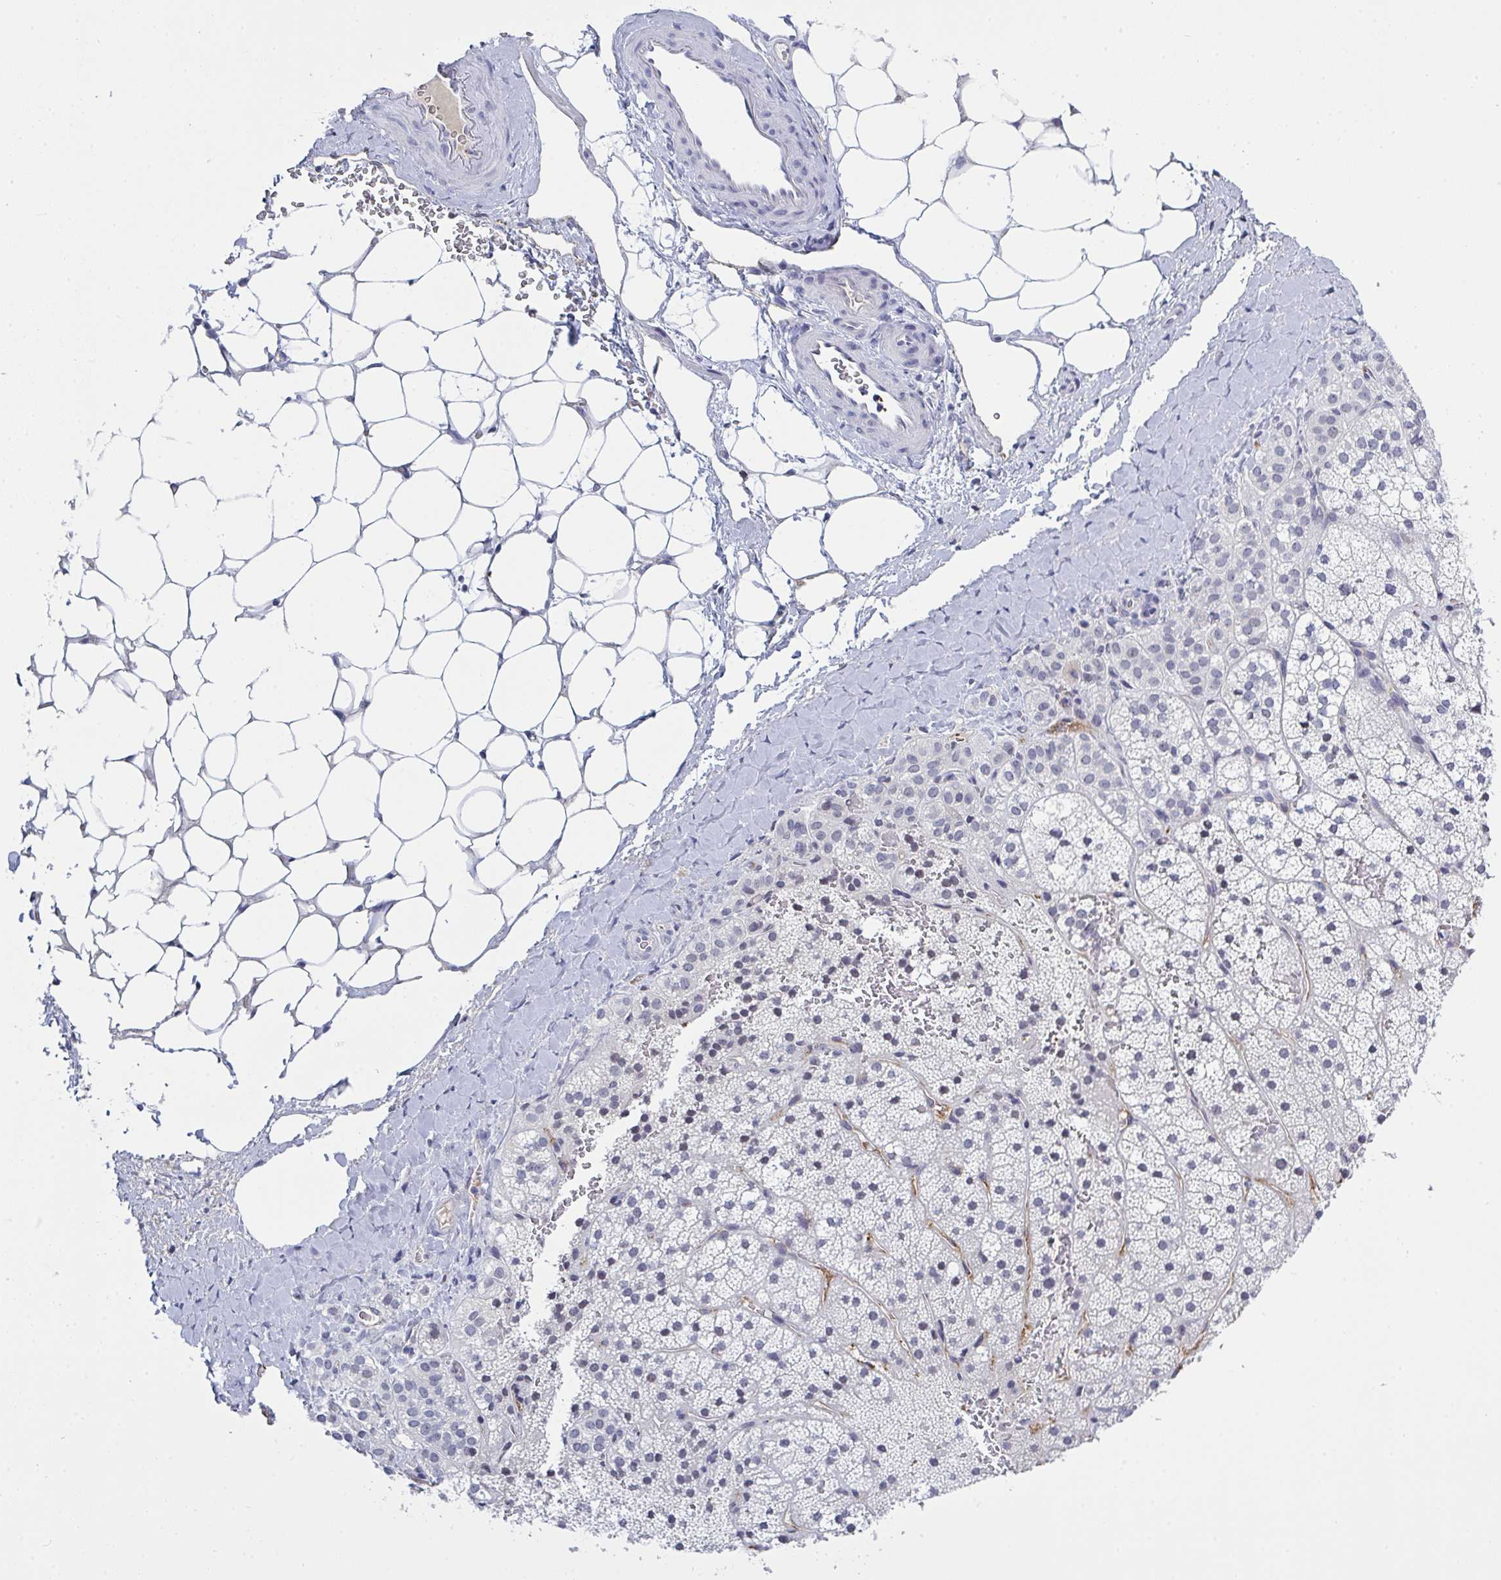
{"staining": {"intensity": "negative", "quantity": "none", "location": "none"}, "tissue": "adrenal gland", "cell_type": "Glandular cells", "image_type": "normal", "snomed": [{"axis": "morphology", "description": "Normal tissue, NOS"}, {"axis": "topography", "description": "Adrenal gland"}], "caption": "Glandular cells show no significant protein positivity in benign adrenal gland.", "gene": "KDM4D", "patient": {"sex": "male", "age": 53}}